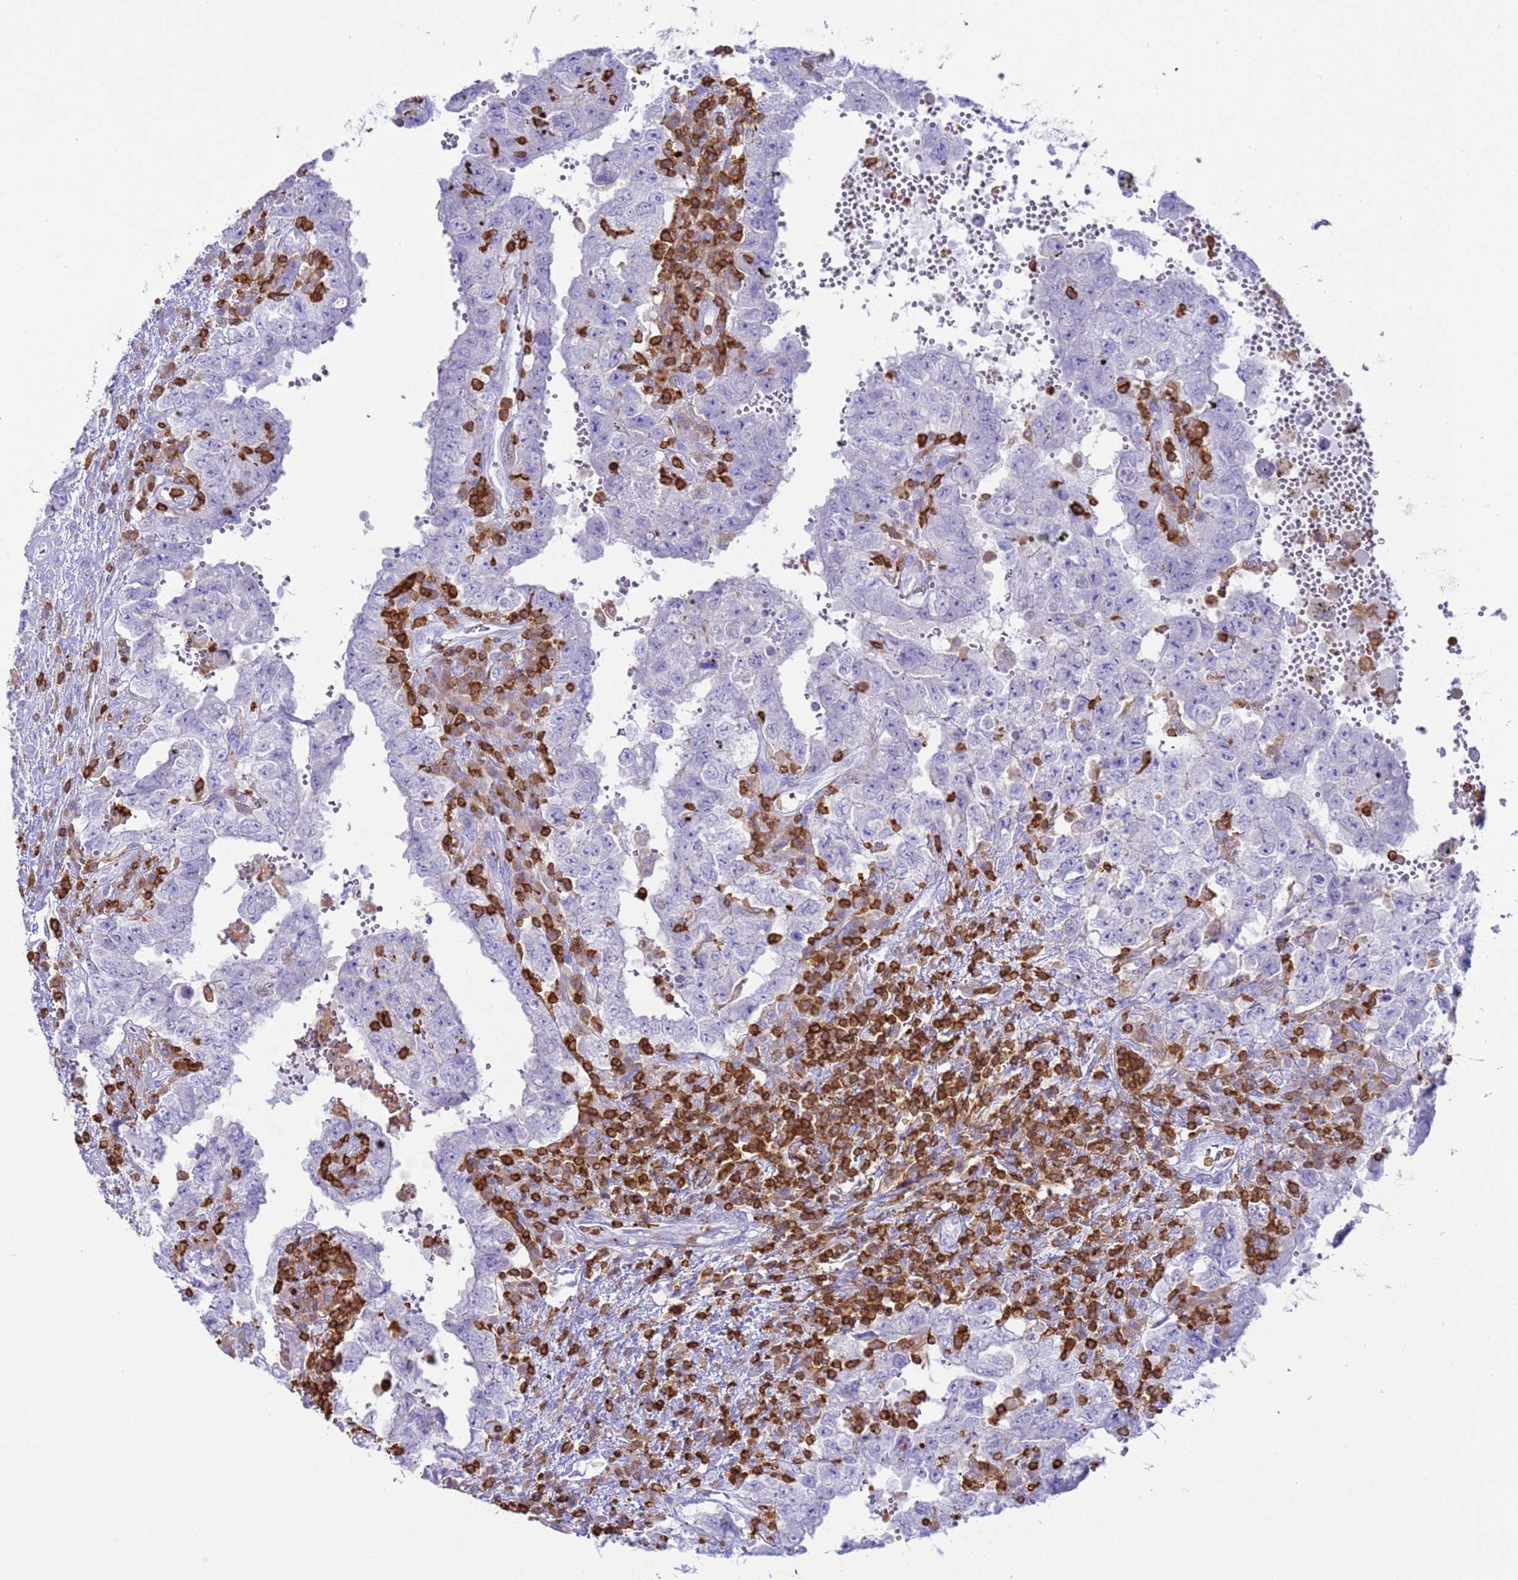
{"staining": {"intensity": "negative", "quantity": "none", "location": "none"}, "tissue": "testis cancer", "cell_type": "Tumor cells", "image_type": "cancer", "snomed": [{"axis": "morphology", "description": "Carcinoma, Embryonal, NOS"}, {"axis": "topography", "description": "Testis"}], "caption": "Immunohistochemistry (IHC) micrograph of neoplastic tissue: human testis embryonal carcinoma stained with DAB reveals no significant protein expression in tumor cells.", "gene": "IRF5", "patient": {"sex": "male", "age": 26}}